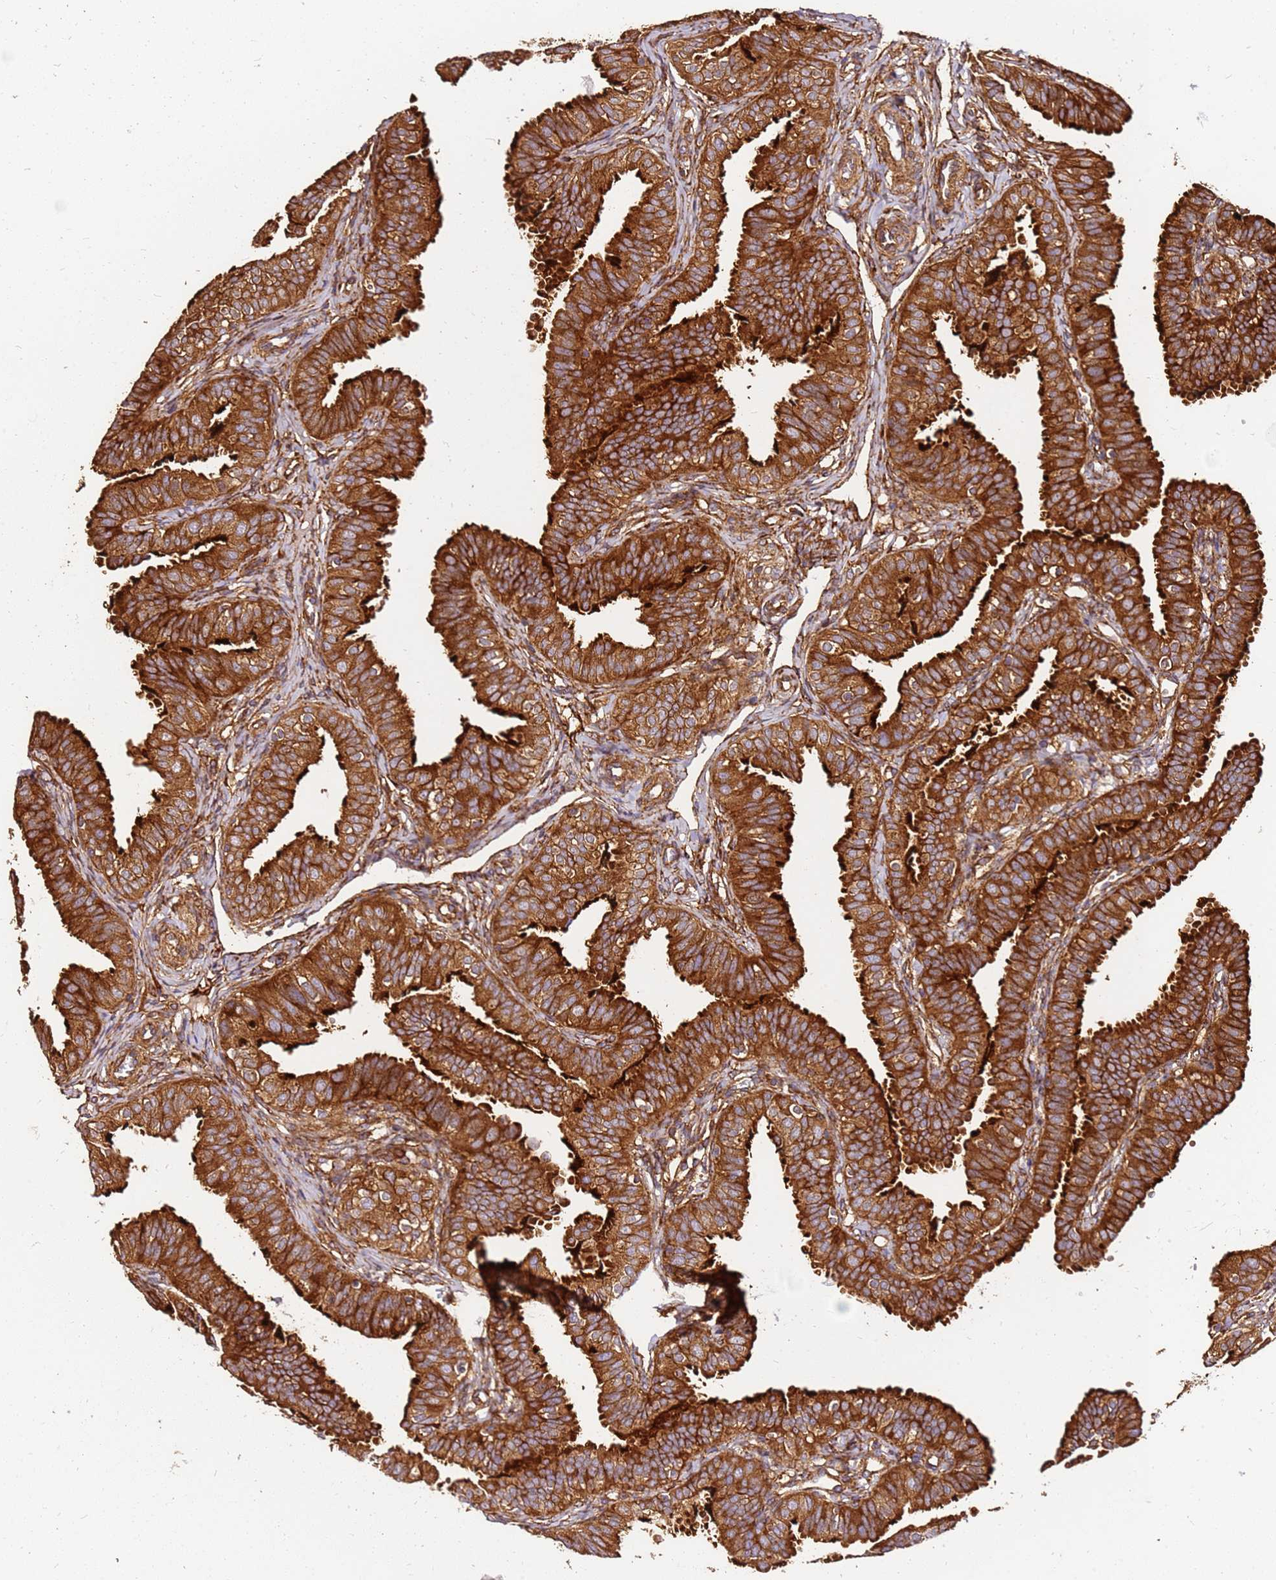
{"staining": {"intensity": "strong", "quantity": ">75%", "location": "cytoplasmic/membranous"}, "tissue": "fallopian tube", "cell_type": "Glandular cells", "image_type": "normal", "snomed": [{"axis": "morphology", "description": "Normal tissue, NOS"}, {"axis": "topography", "description": "Fallopian tube"}], "caption": "Protein staining of unremarkable fallopian tube reveals strong cytoplasmic/membranous positivity in about >75% of glandular cells.", "gene": "DVL3", "patient": {"sex": "female", "age": 35}}